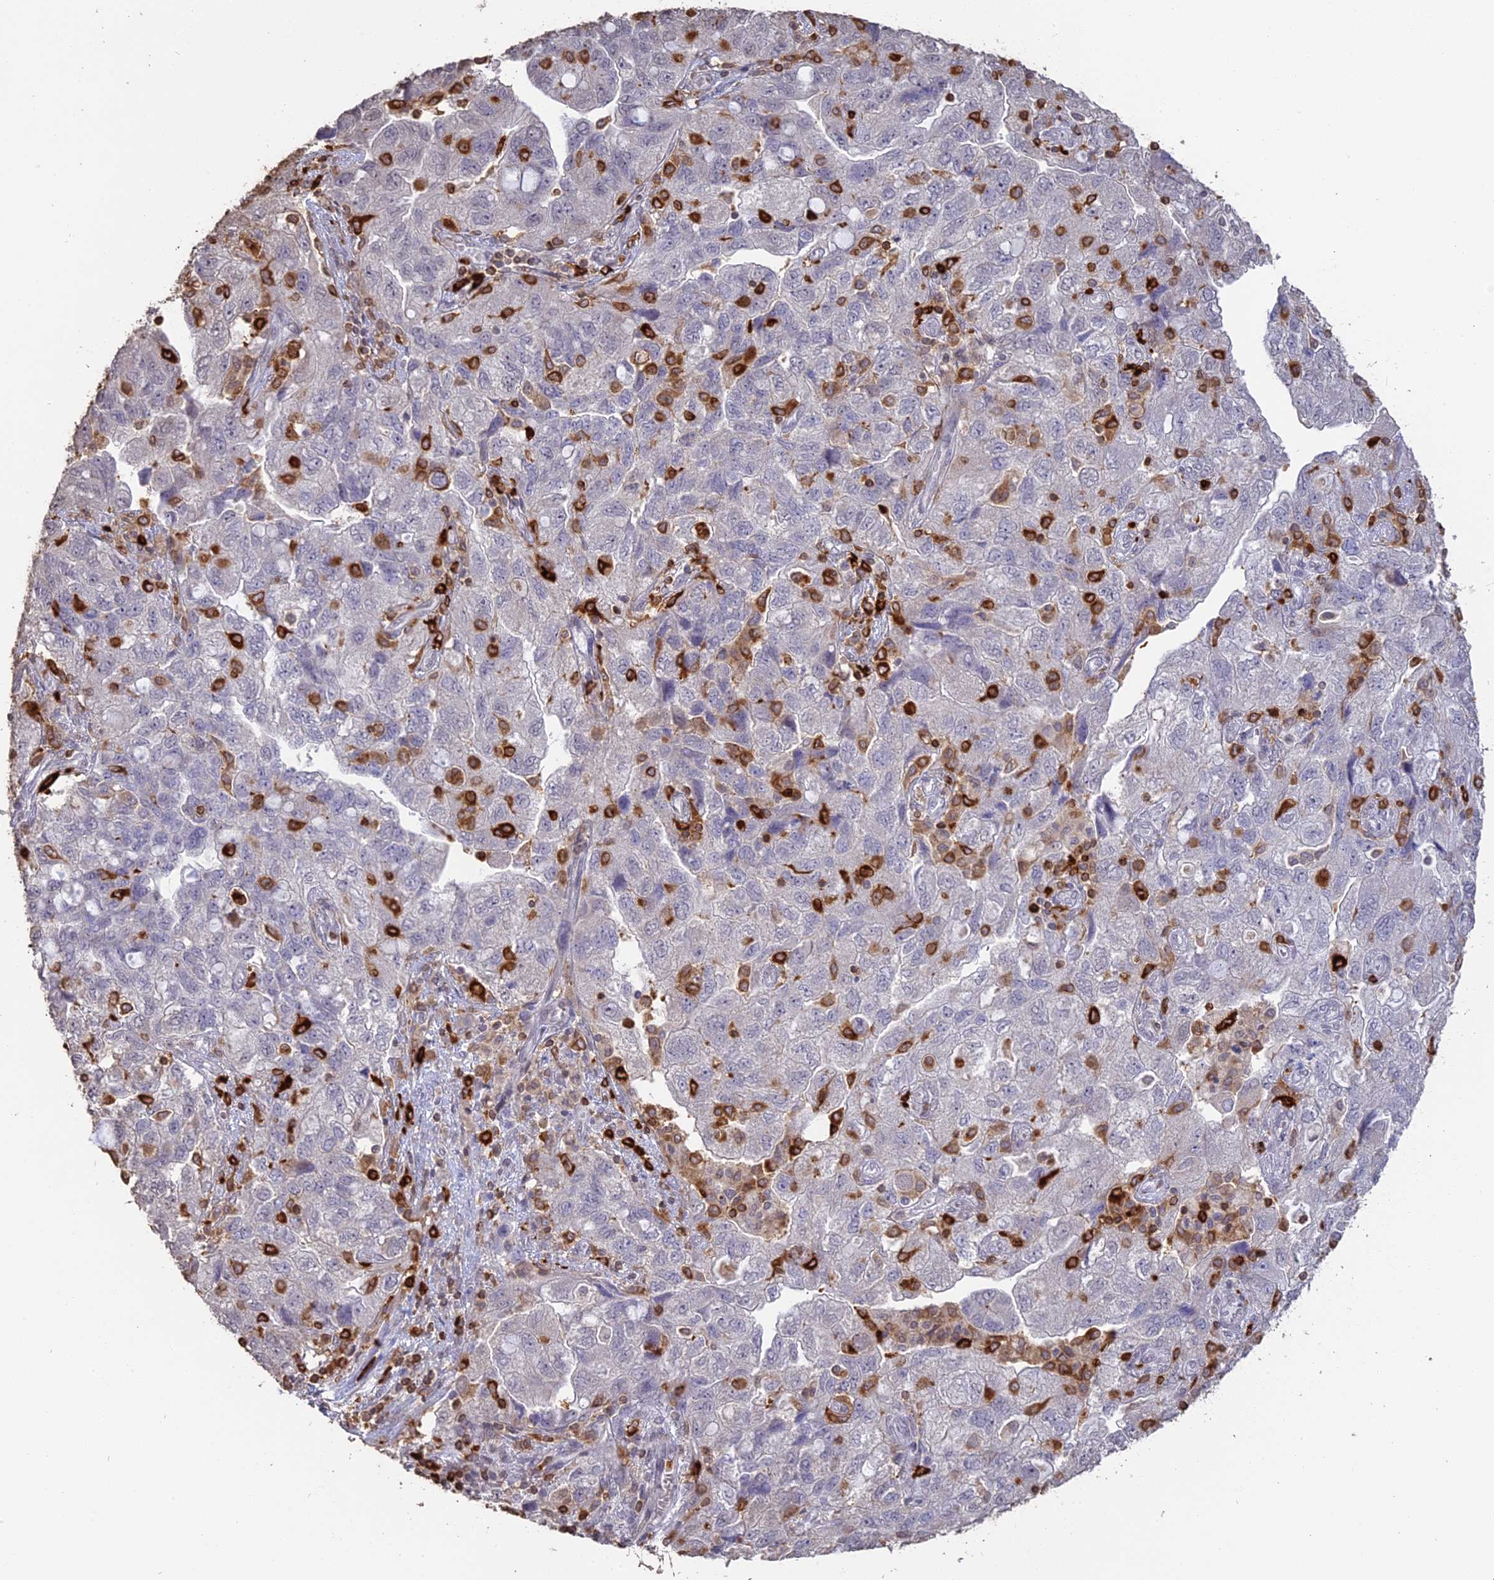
{"staining": {"intensity": "negative", "quantity": "none", "location": "none"}, "tissue": "ovarian cancer", "cell_type": "Tumor cells", "image_type": "cancer", "snomed": [{"axis": "morphology", "description": "Carcinoma, NOS"}, {"axis": "morphology", "description": "Cystadenocarcinoma, serous, NOS"}, {"axis": "topography", "description": "Ovary"}], "caption": "This photomicrograph is of serous cystadenocarcinoma (ovarian) stained with immunohistochemistry to label a protein in brown with the nuclei are counter-stained blue. There is no staining in tumor cells. (DAB (3,3'-diaminobenzidine) immunohistochemistry (IHC) visualized using brightfield microscopy, high magnification).", "gene": "APOBR", "patient": {"sex": "female", "age": 69}}